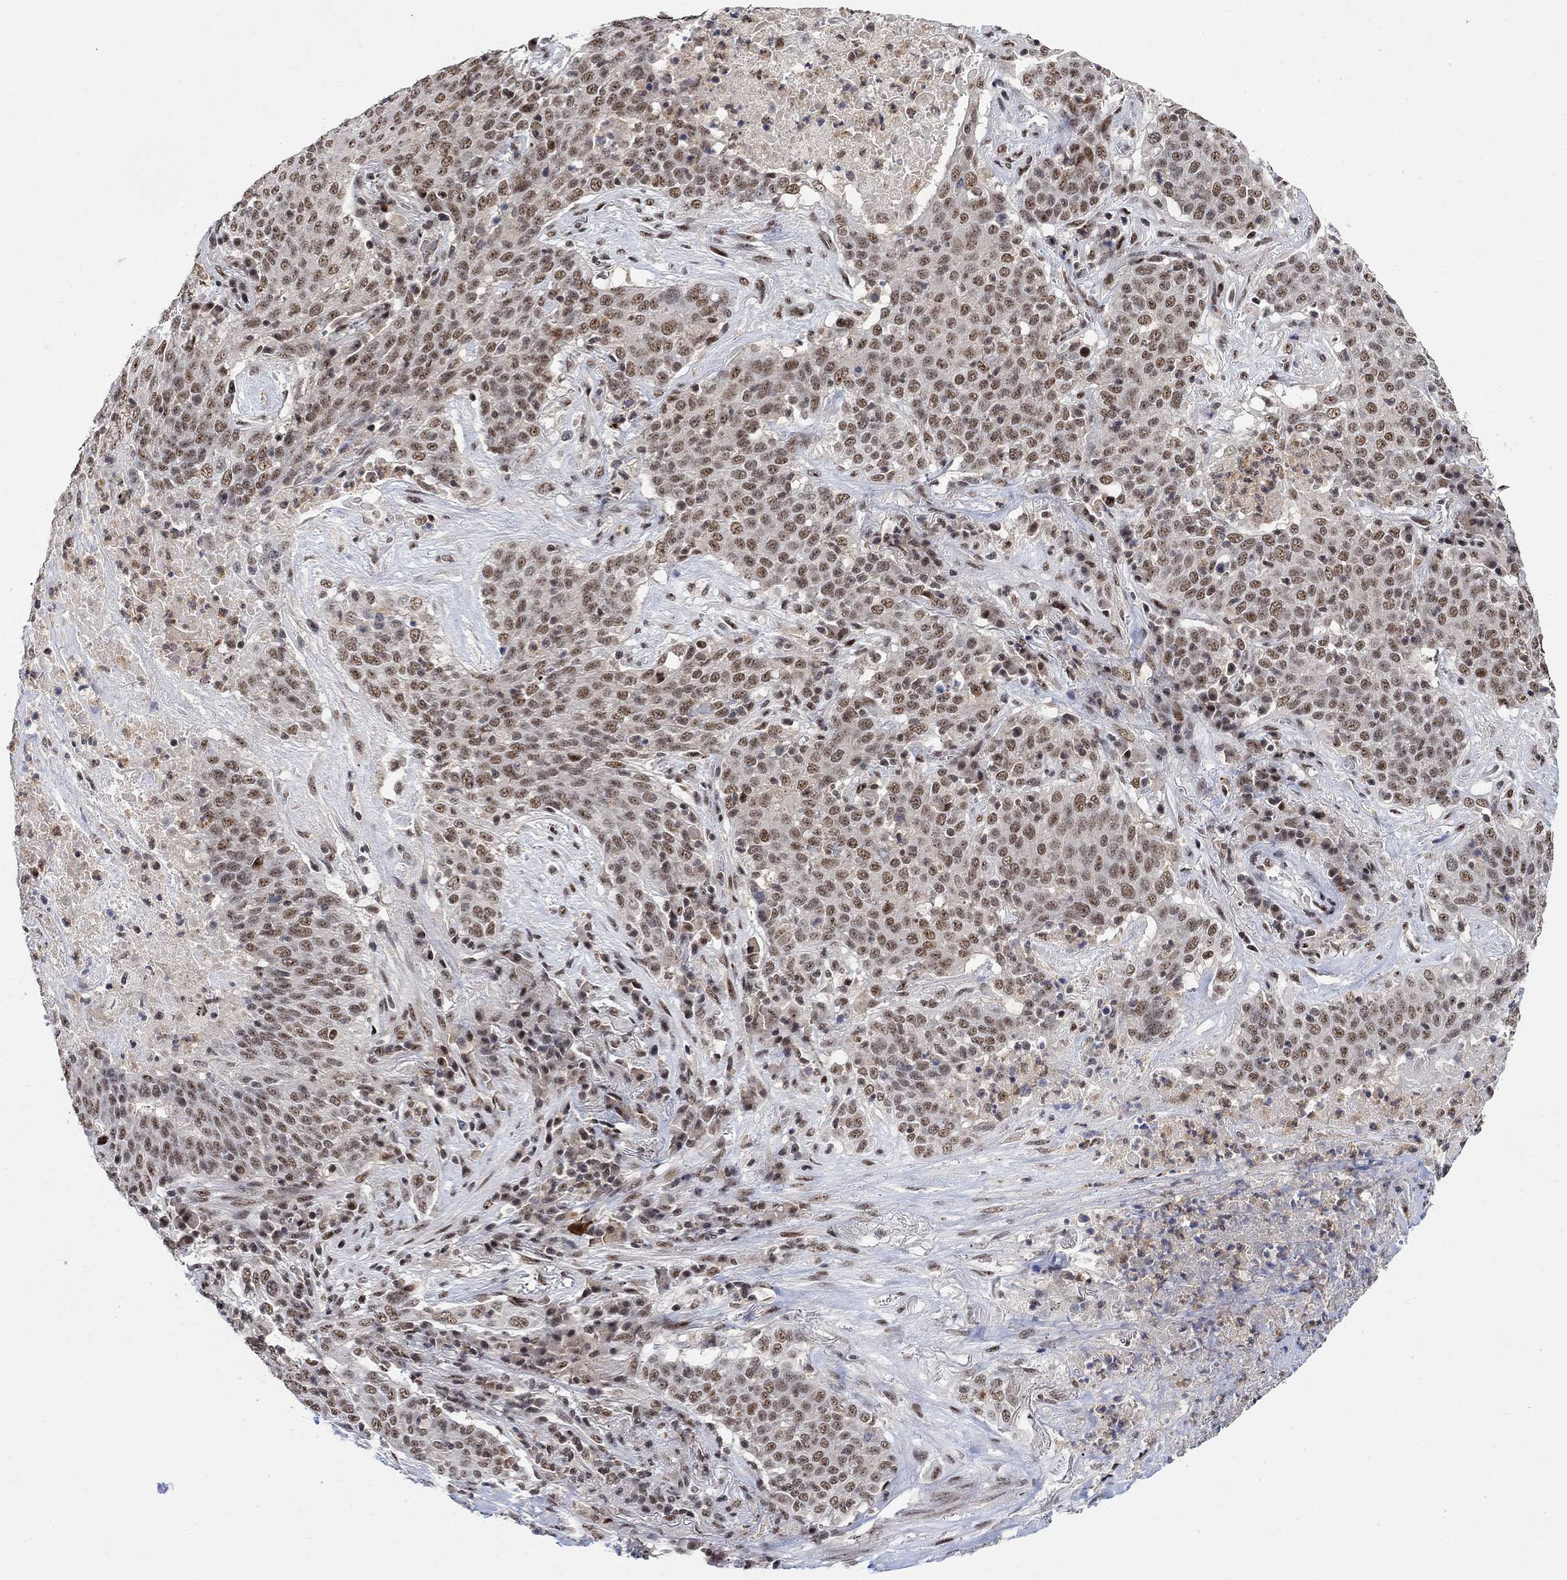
{"staining": {"intensity": "moderate", "quantity": "25%-75%", "location": "nuclear"}, "tissue": "lung cancer", "cell_type": "Tumor cells", "image_type": "cancer", "snomed": [{"axis": "morphology", "description": "Squamous cell carcinoma, NOS"}, {"axis": "topography", "description": "Lung"}], "caption": "Immunohistochemistry (IHC) (DAB) staining of human squamous cell carcinoma (lung) shows moderate nuclear protein expression in about 25%-75% of tumor cells.", "gene": "E4F1", "patient": {"sex": "male", "age": 82}}